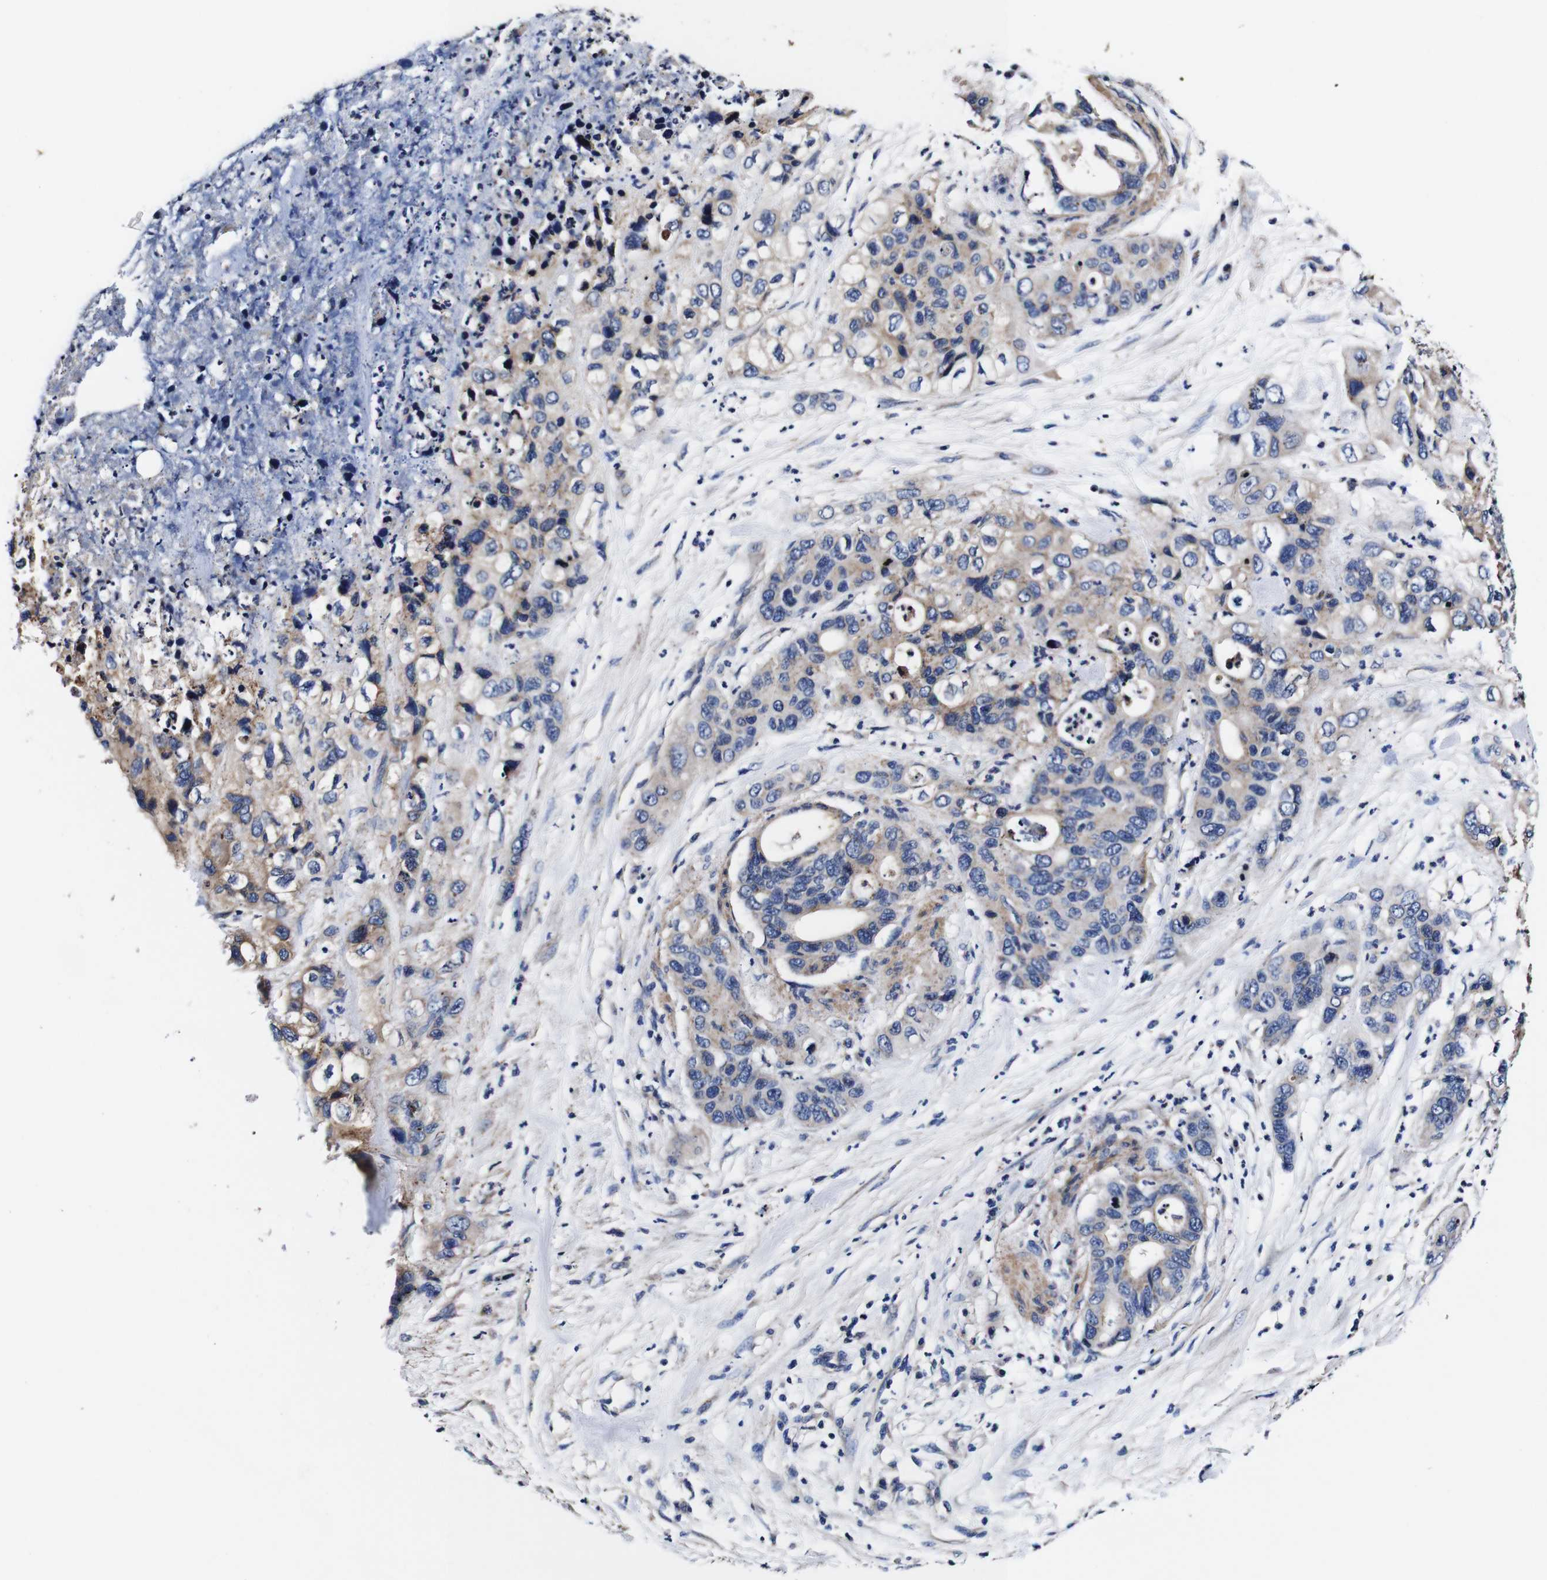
{"staining": {"intensity": "weak", "quantity": "<25%", "location": "cytoplasmic/membranous"}, "tissue": "pancreatic cancer", "cell_type": "Tumor cells", "image_type": "cancer", "snomed": [{"axis": "morphology", "description": "Adenocarcinoma, NOS"}, {"axis": "topography", "description": "Pancreas"}], "caption": "Tumor cells are negative for brown protein staining in pancreatic cancer (adenocarcinoma).", "gene": "PDCD6IP", "patient": {"sex": "female", "age": 71}}